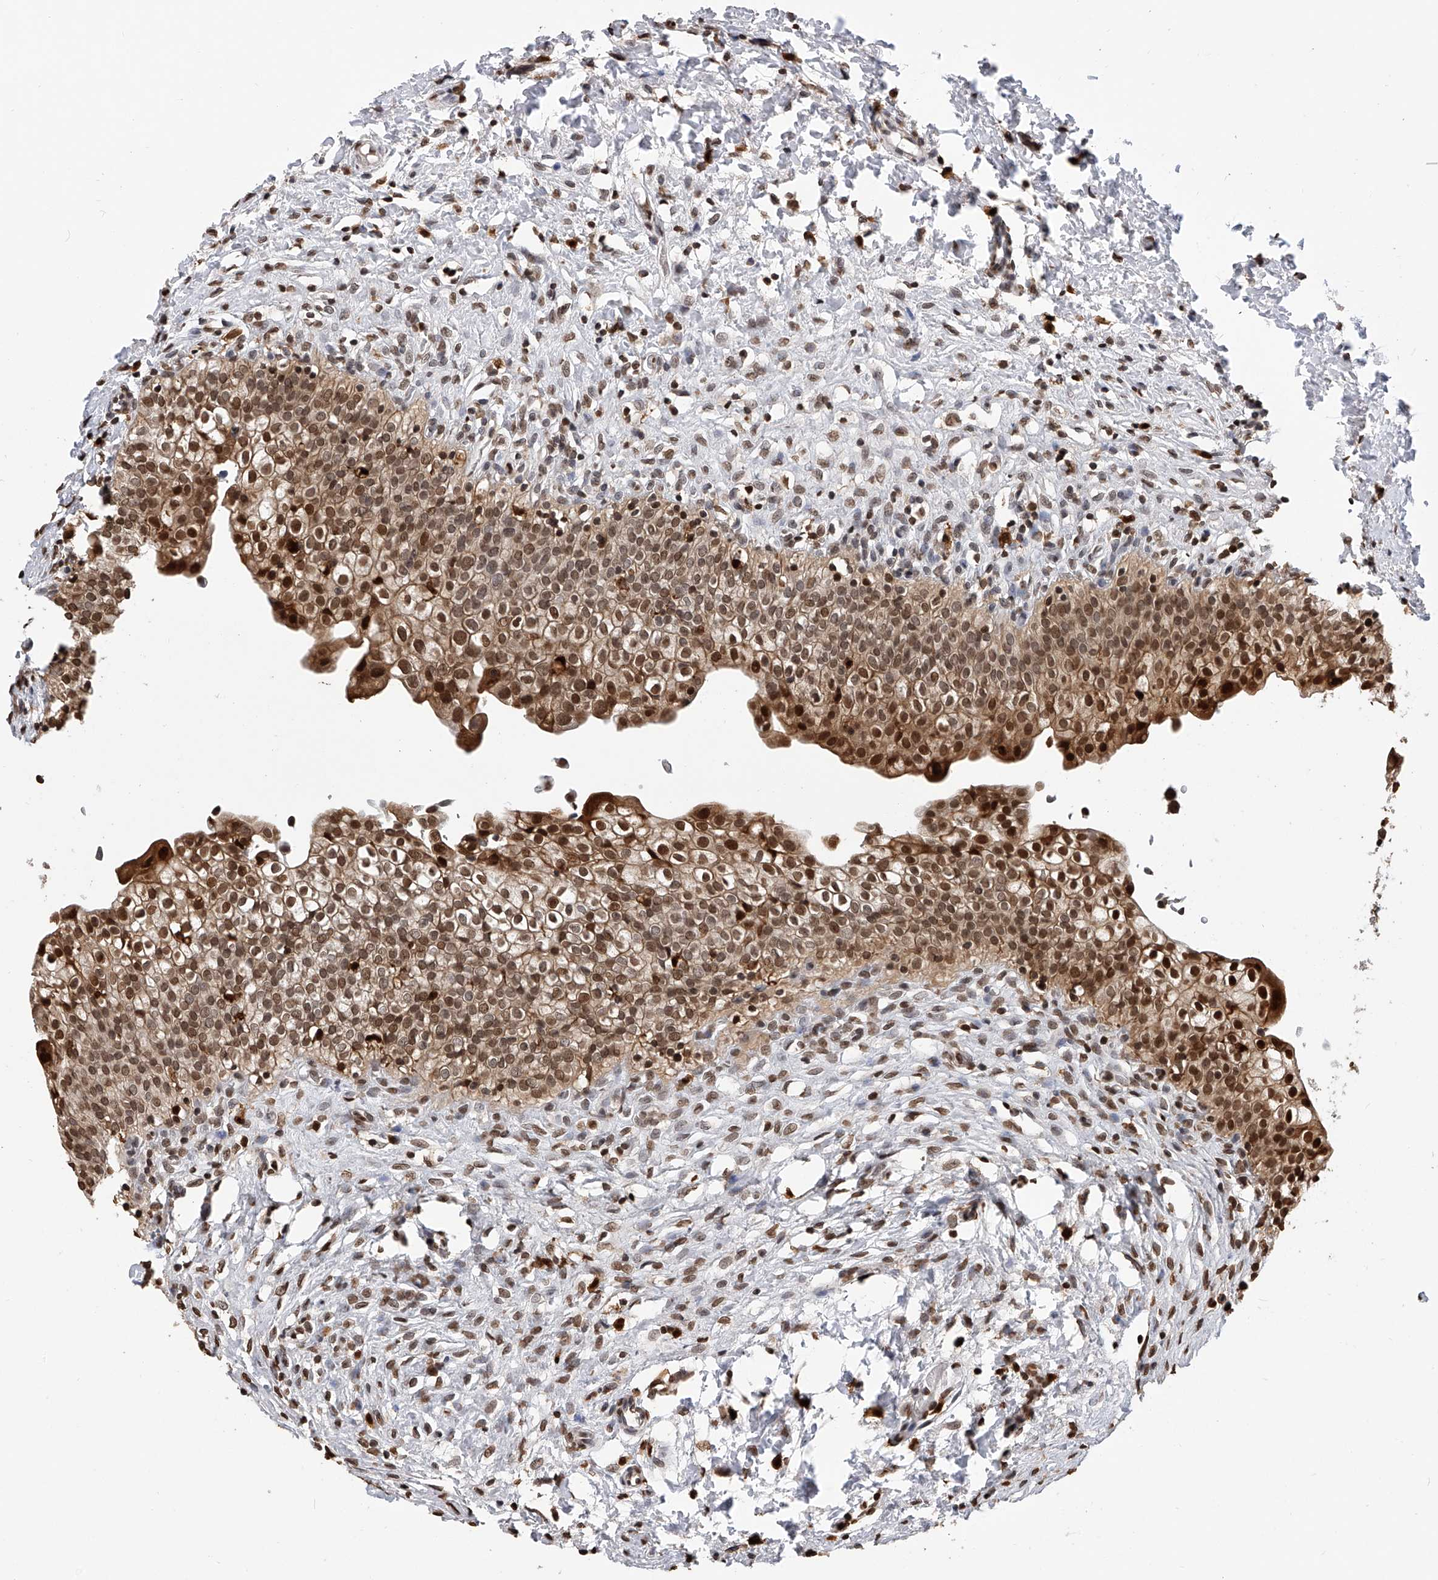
{"staining": {"intensity": "strong", "quantity": ">75%", "location": "cytoplasmic/membranous,nuclear"}, "tissue": "urinary bladder", "cell_type": "Urothelial cells", "image_type": "normal", "snomed": [{"axis": "morphology", "description": "Normal tissue, NOS"}, {"axis": "topography", "description": "Urinary bladder"}], "caption": "Urinary bladder stained with immunohistochemistry (IHC) demonstrates strong cytoplasmic/membranous,nuclear staining in approximately >75% of urothelial cells.", "gene": "CFAP410", "patient": {"sex": "male", "age": 55}}